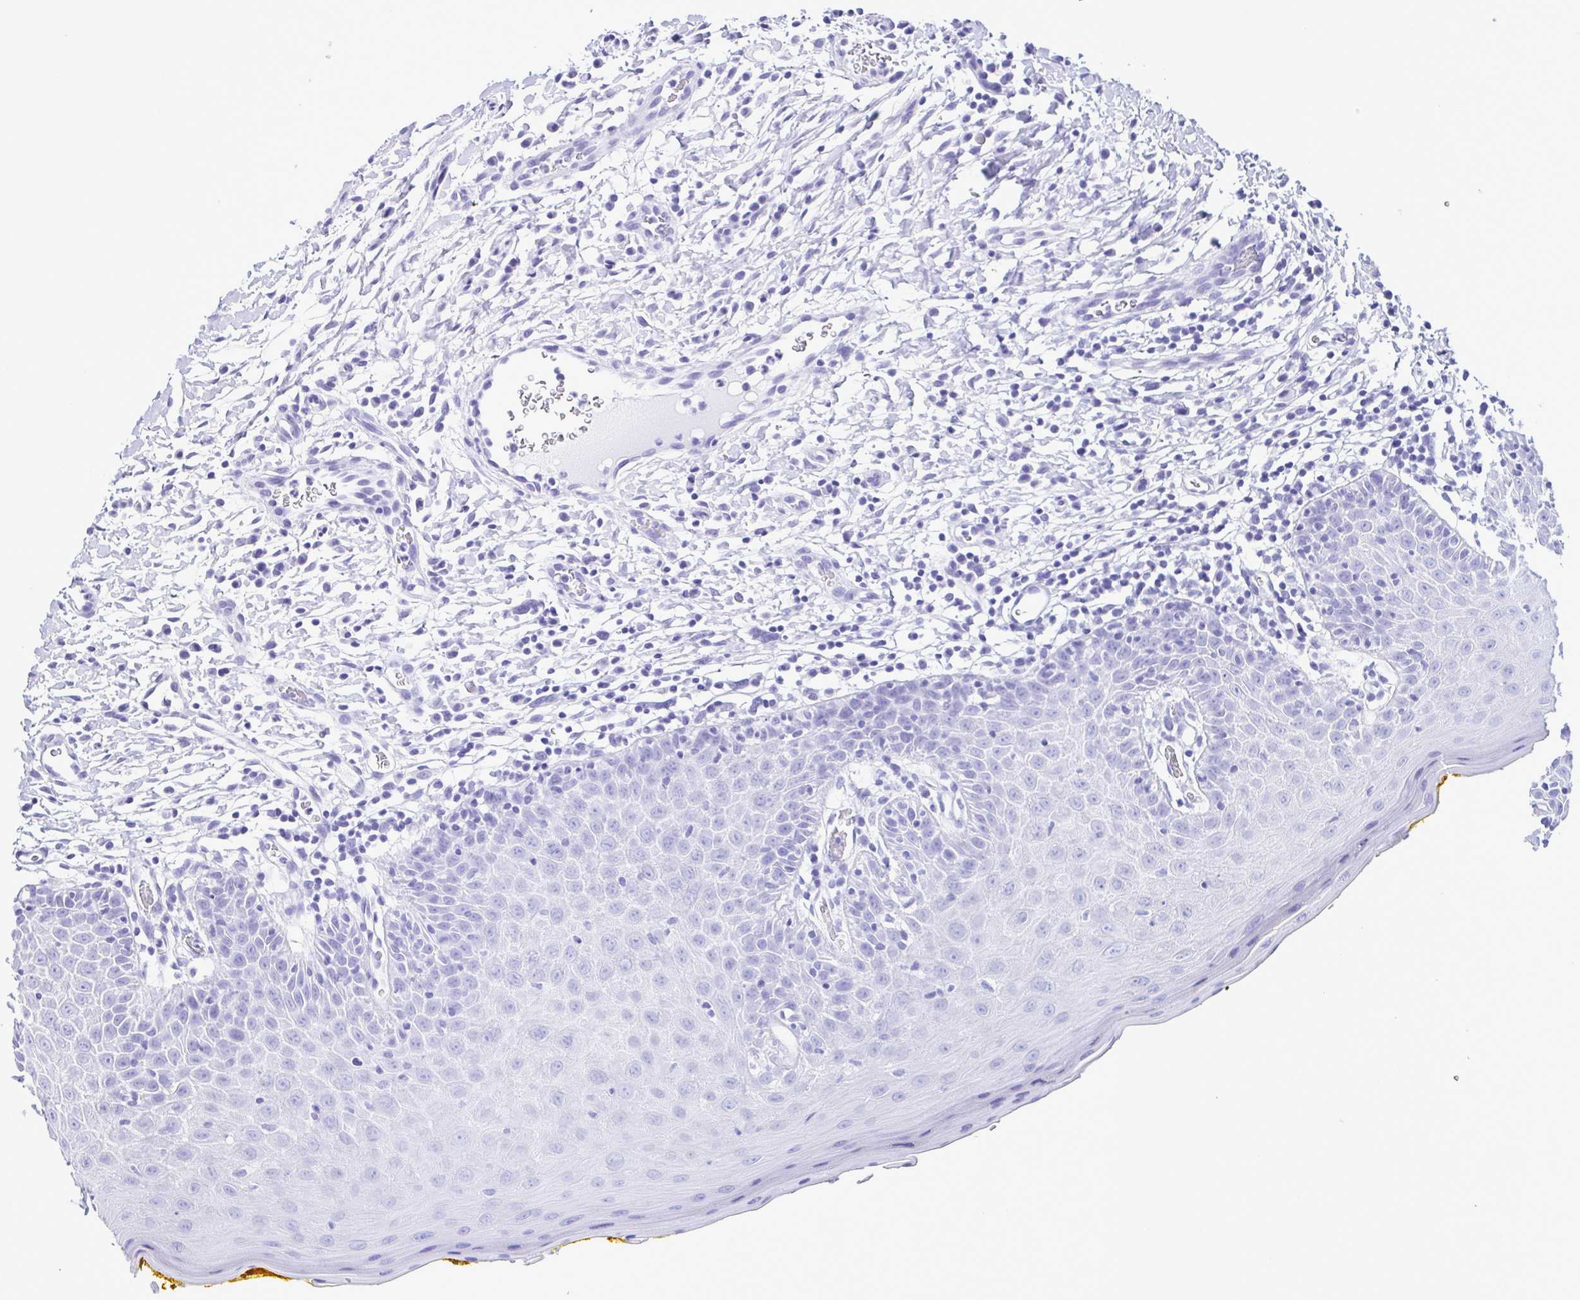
{"staining": {"intensity": "negative", "quantity": "none", "location": "none"}, "tissue": "oral mucosa", "cell_type": "Squamous epithelial cells", "image_type": "normal", "snomed": [{"axis": "morphology", "description": "Normal tissue, NOS"}, {"axis": "topography", "description": "Oral tissue"}, {"axis": "topography", "description": "Tounge, NOS"}], "caption": "This is an immunohistochemistry (IHC) image of benign human oral mucosa. There is no positivity in squamous epithelial cells.", "gene": "CBY2", "patient": {"sex": "female", "age": 58}}